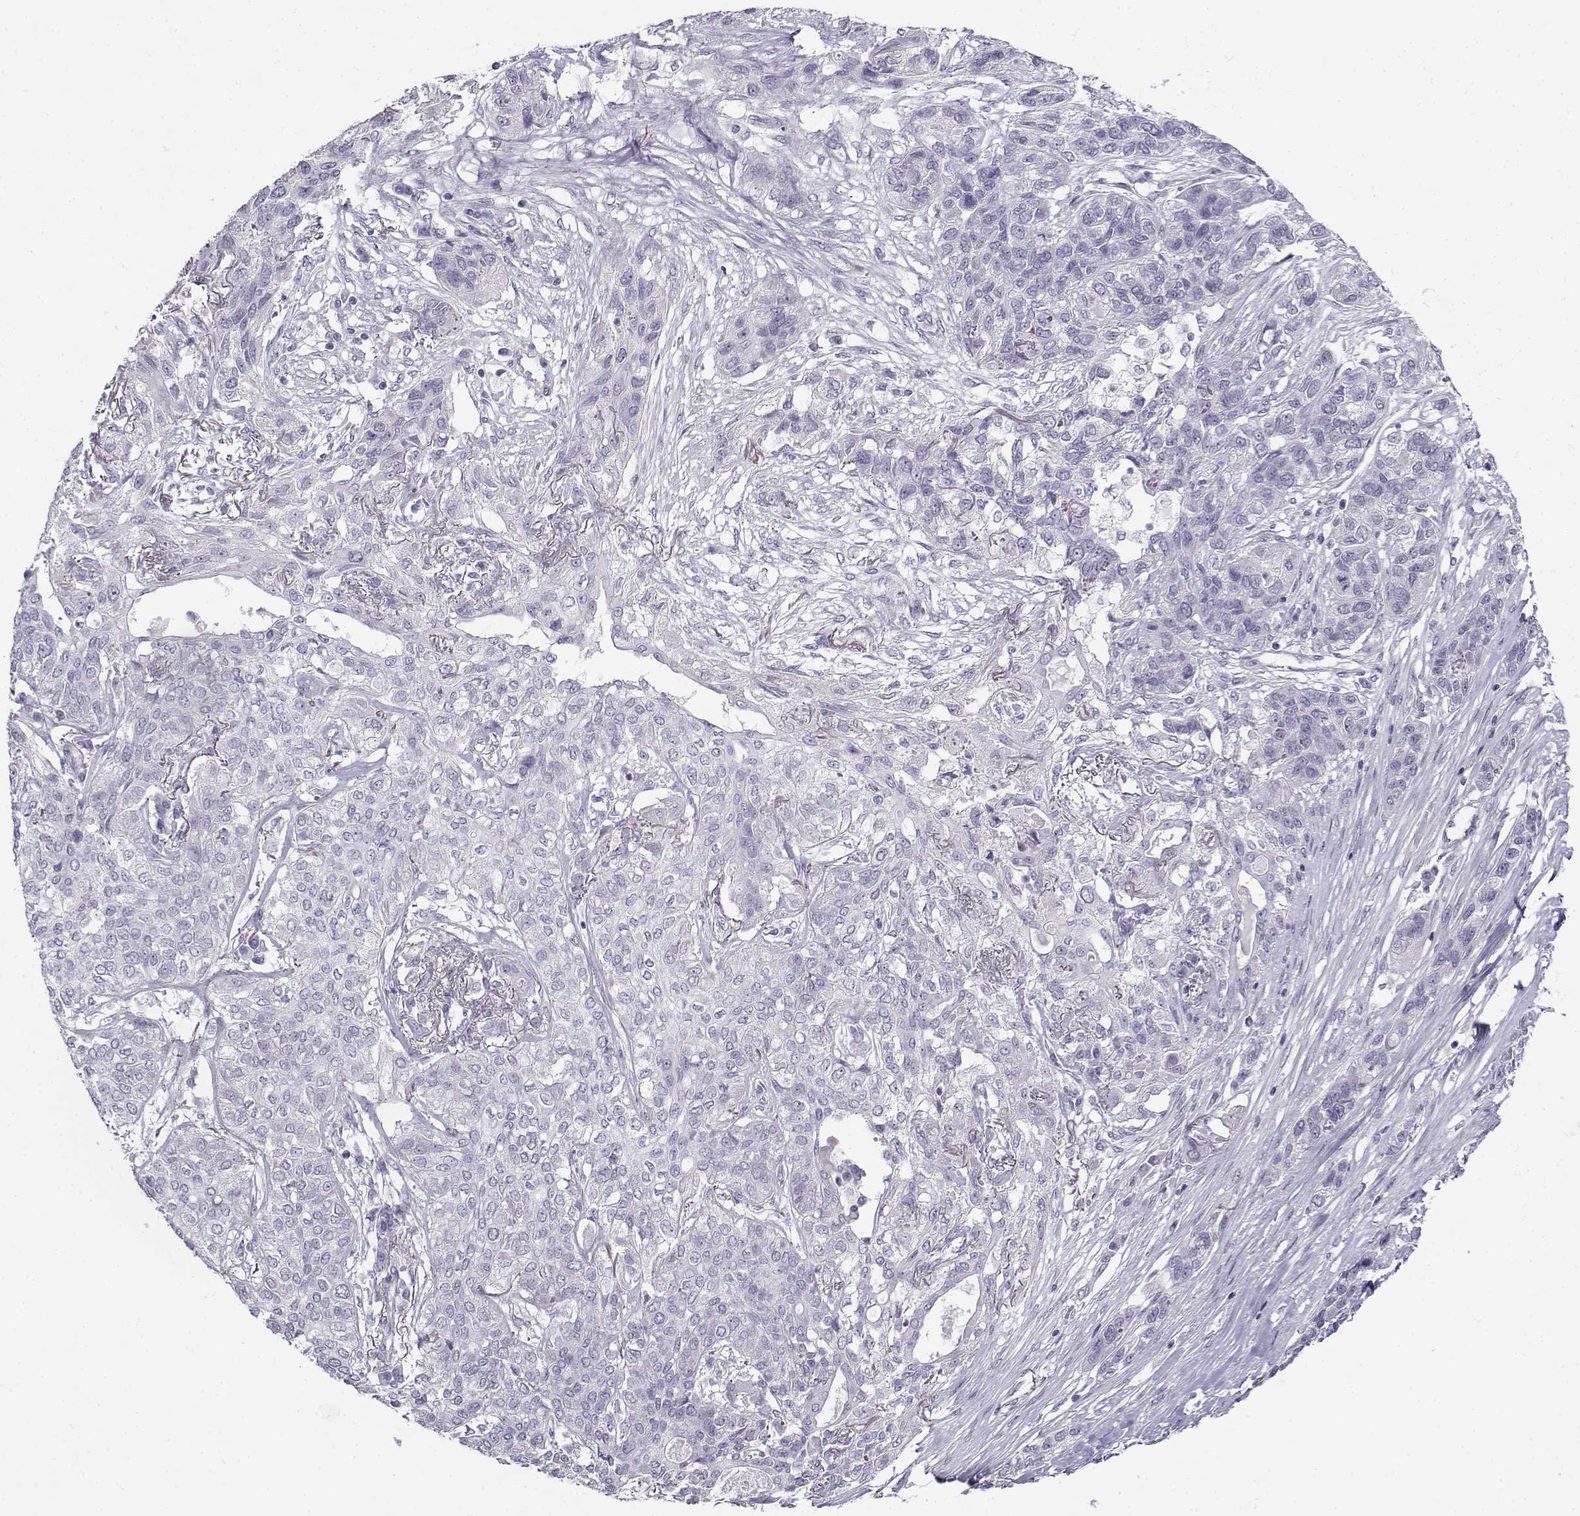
{"staining": {"intensity": "negative", "quantity": "none", "location": "none"}, "tissue": "lung cancer", "cell_type": "Tumor cells", "image_type": "cancer", "snomed": [{"axis": "morphology", "description": "Squamous cell carcinoma, NOS"}, {"axis": "topography", "description": "Lung"}], "caption": "Lung squamous cell carcinoma was stained to show a protein in brown. There is no significant positivity in tumor cells.", "gene": "TEX55", "patient": {"sex": "female", "age": 70}}